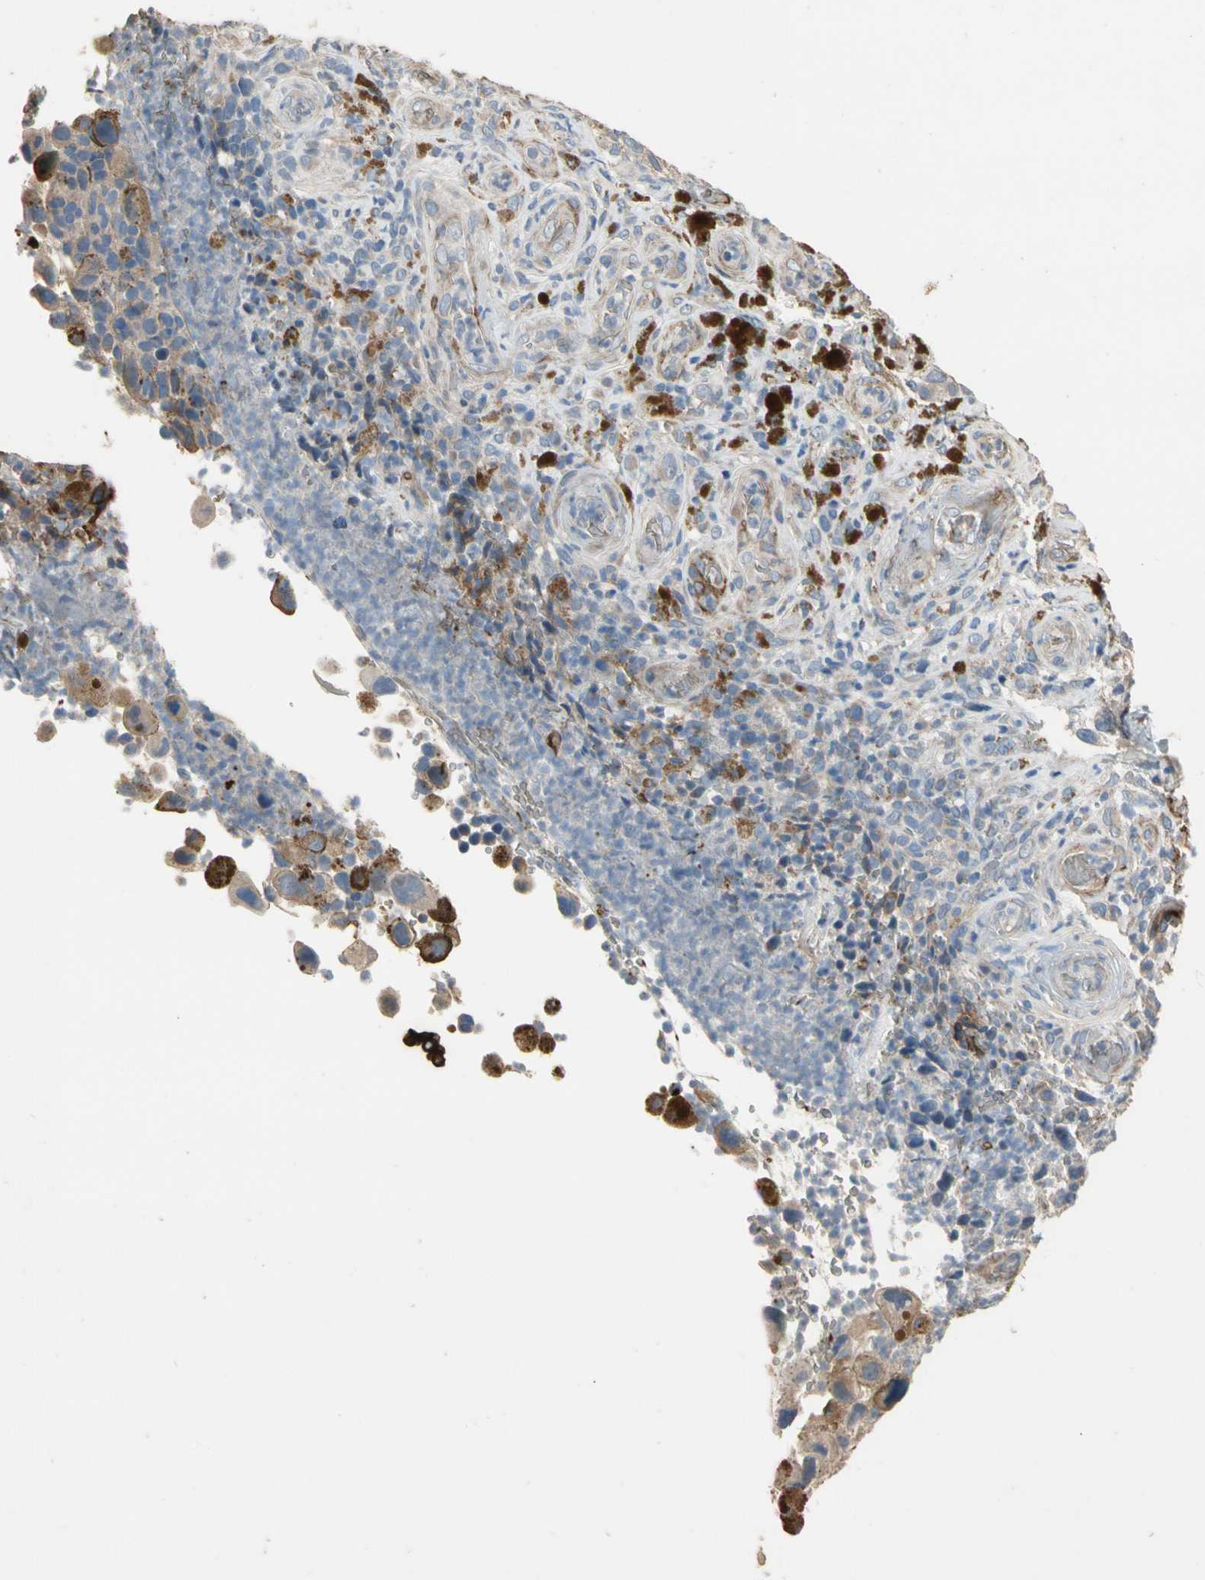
{"staining": {"intensity": "moderate", "quantity": "25%-75%", "location": "cytoplasmic/membranous"}, "tissue": "melanoma", "cell_type": "Tumor cells", "image_type": "cancer", "snomed": [{"axis": "morphology", "description": "Malignant melanoma, NOS"}, {"axis": "topography", "description": "Skin"}], "caption": "IHC (DAB) staining of malignant melanoma exhibits moderate cytoplasmic/membranous protein staining in about 25%-75% of tumor cells. Nuclei are stained in blue.", "gene": "SUSD2", "patient": {"sex": "female", "age": 73}}